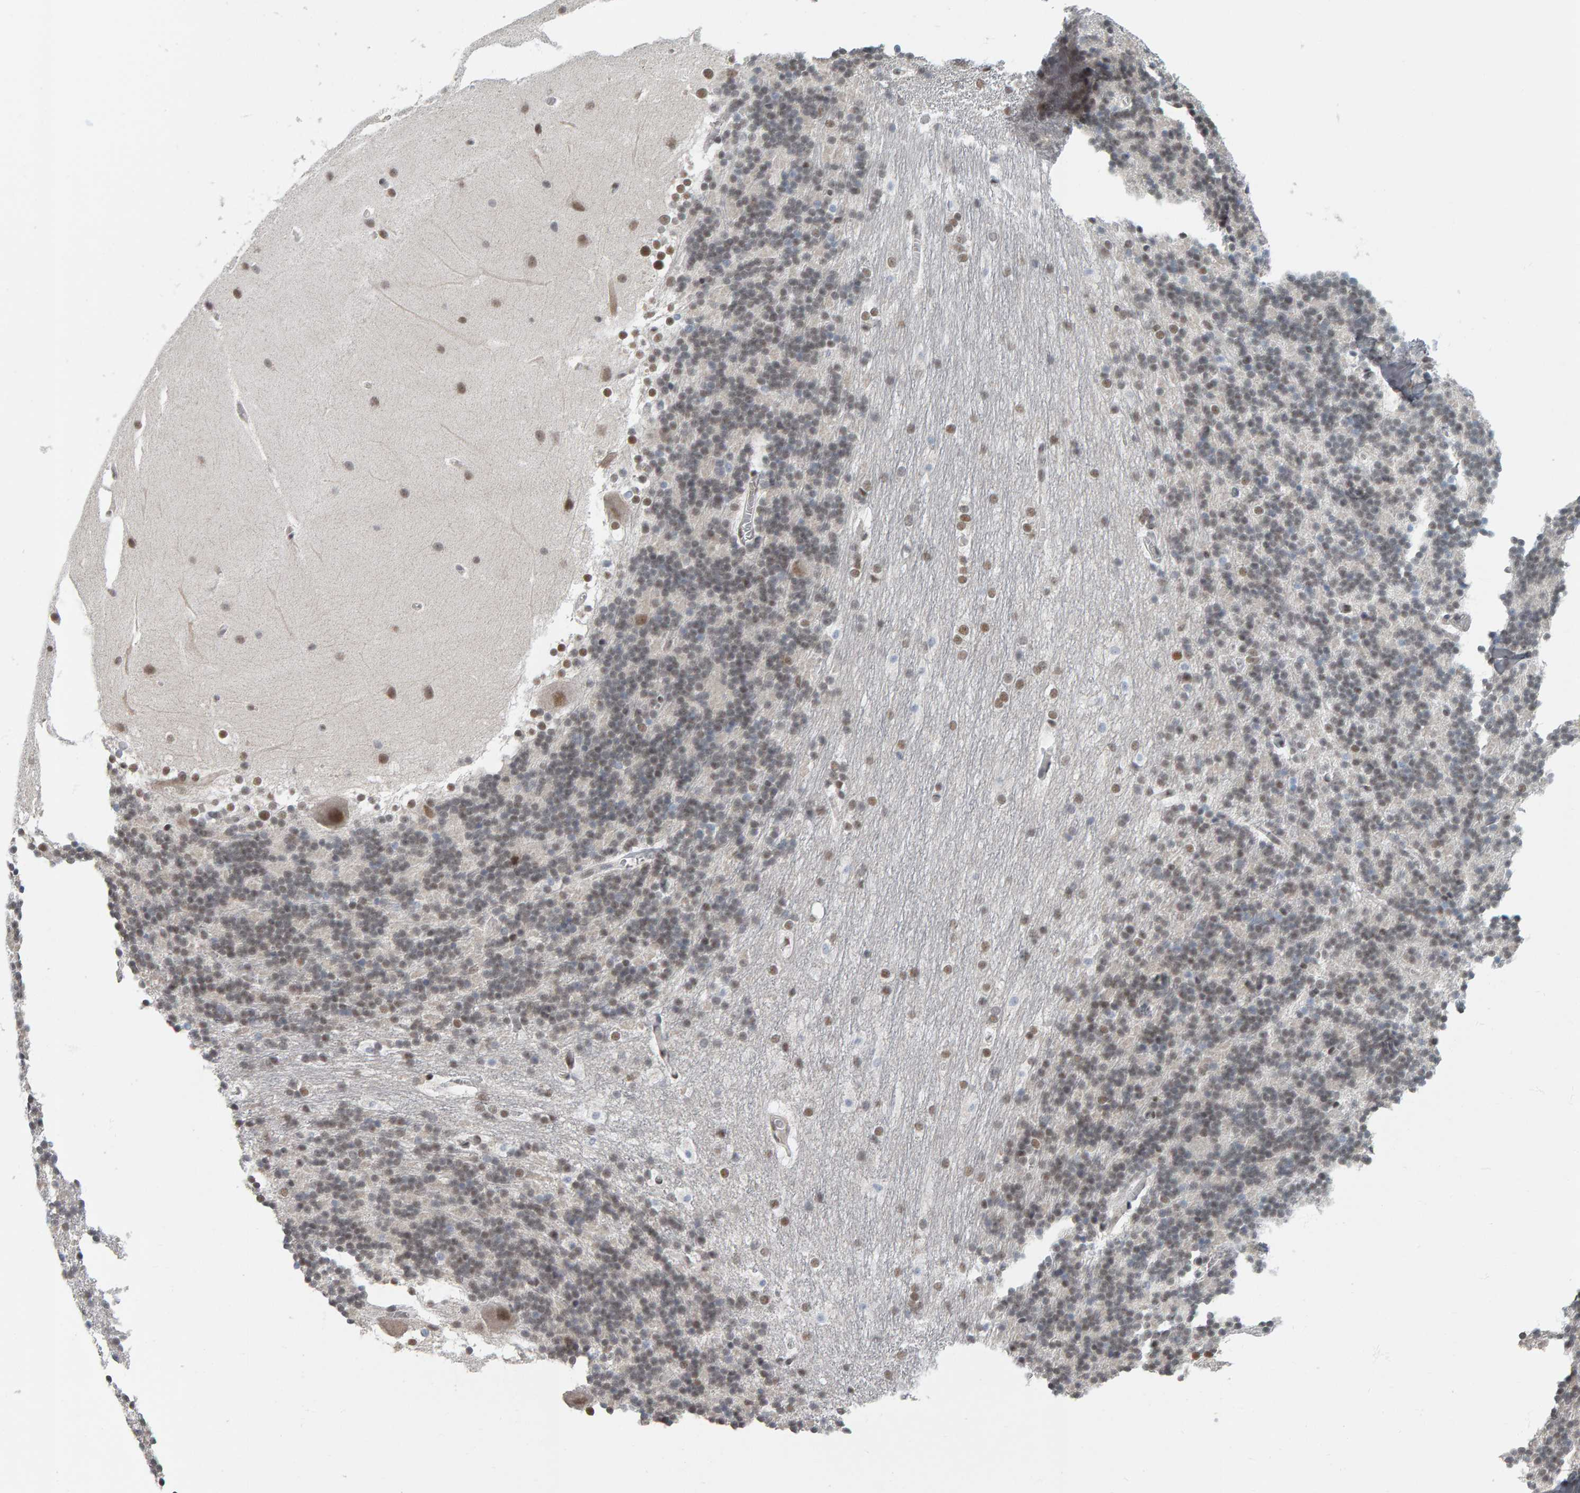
{"staining": {"intensity": "weak", "quantity": "<25%", "location": "nuclear"}, "tissue": "cerebellum", "cell_type": "Cells in granular layer", "image_type": "normal", "snomed": [{"axis": "morphology", "description": "Normal tissue, NOS"}, {"axis": "topography", "description": "Cerebellum"}], "caption": "Immunohistochemical staining of normal human cerebellum demonstrates no significant expression in cells in granular layer.", "gene": "ATF7IP", "patient": {"sex": "female", "age": 19}}